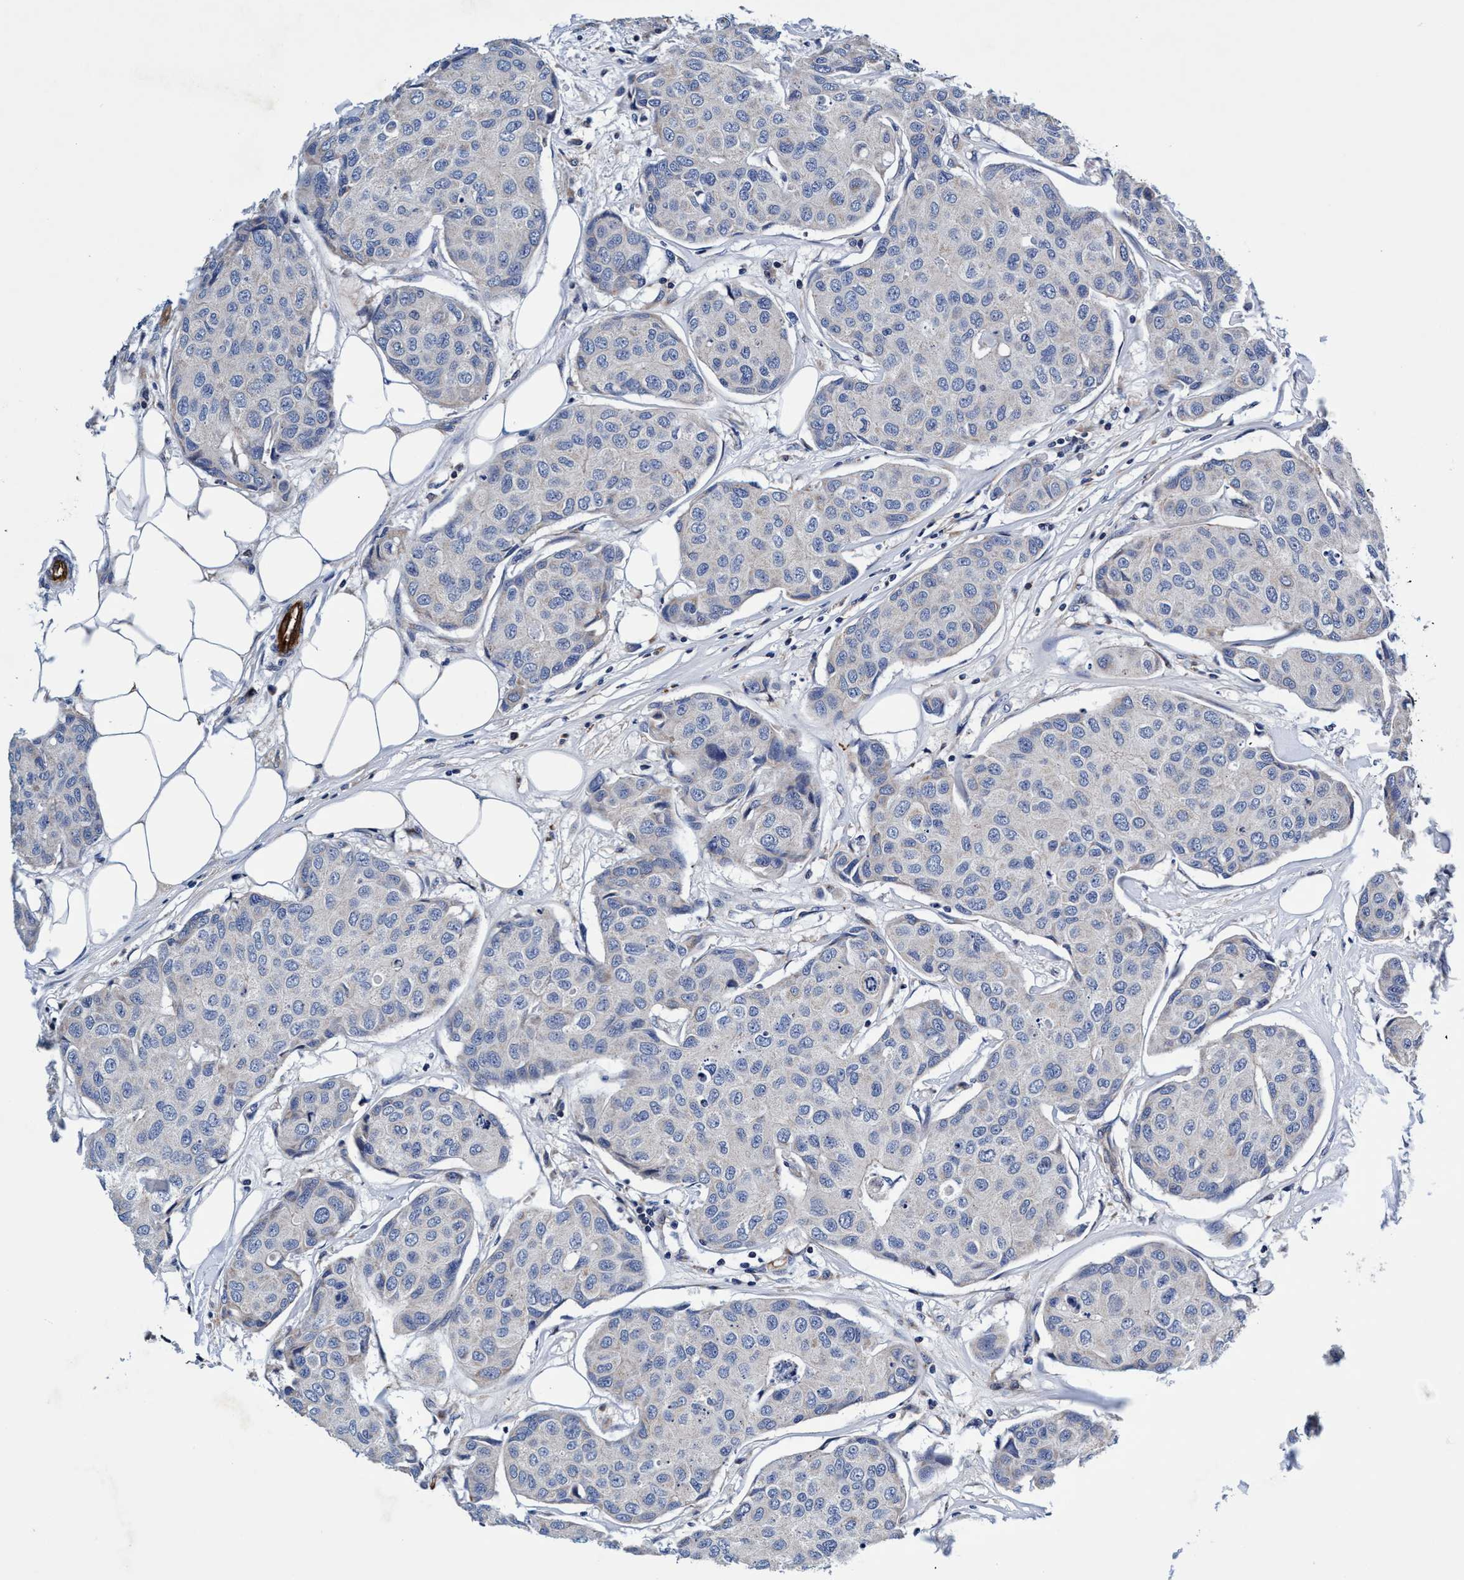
{"staining": {"intensity": "negative", "quantity": "none", "location": "none"}, "tissue": "breast cancer", "cell_type": "Tumor cells", "image_type": "cancer", "snomed": [{"axis": "morphology", "description": "Duct carcinoma"}, {"axis": "topography", "description": "Breast"}], "caption": "Immunohistochemical staining of intraductal carcinoma (breast) exhibits no significant positivity in tumor cells. (DAB (3,3'-diaminobenzidine) IHC, high magnification).", "gene": "UBALD2", "patient": {"sex": "female", "age": 80}}